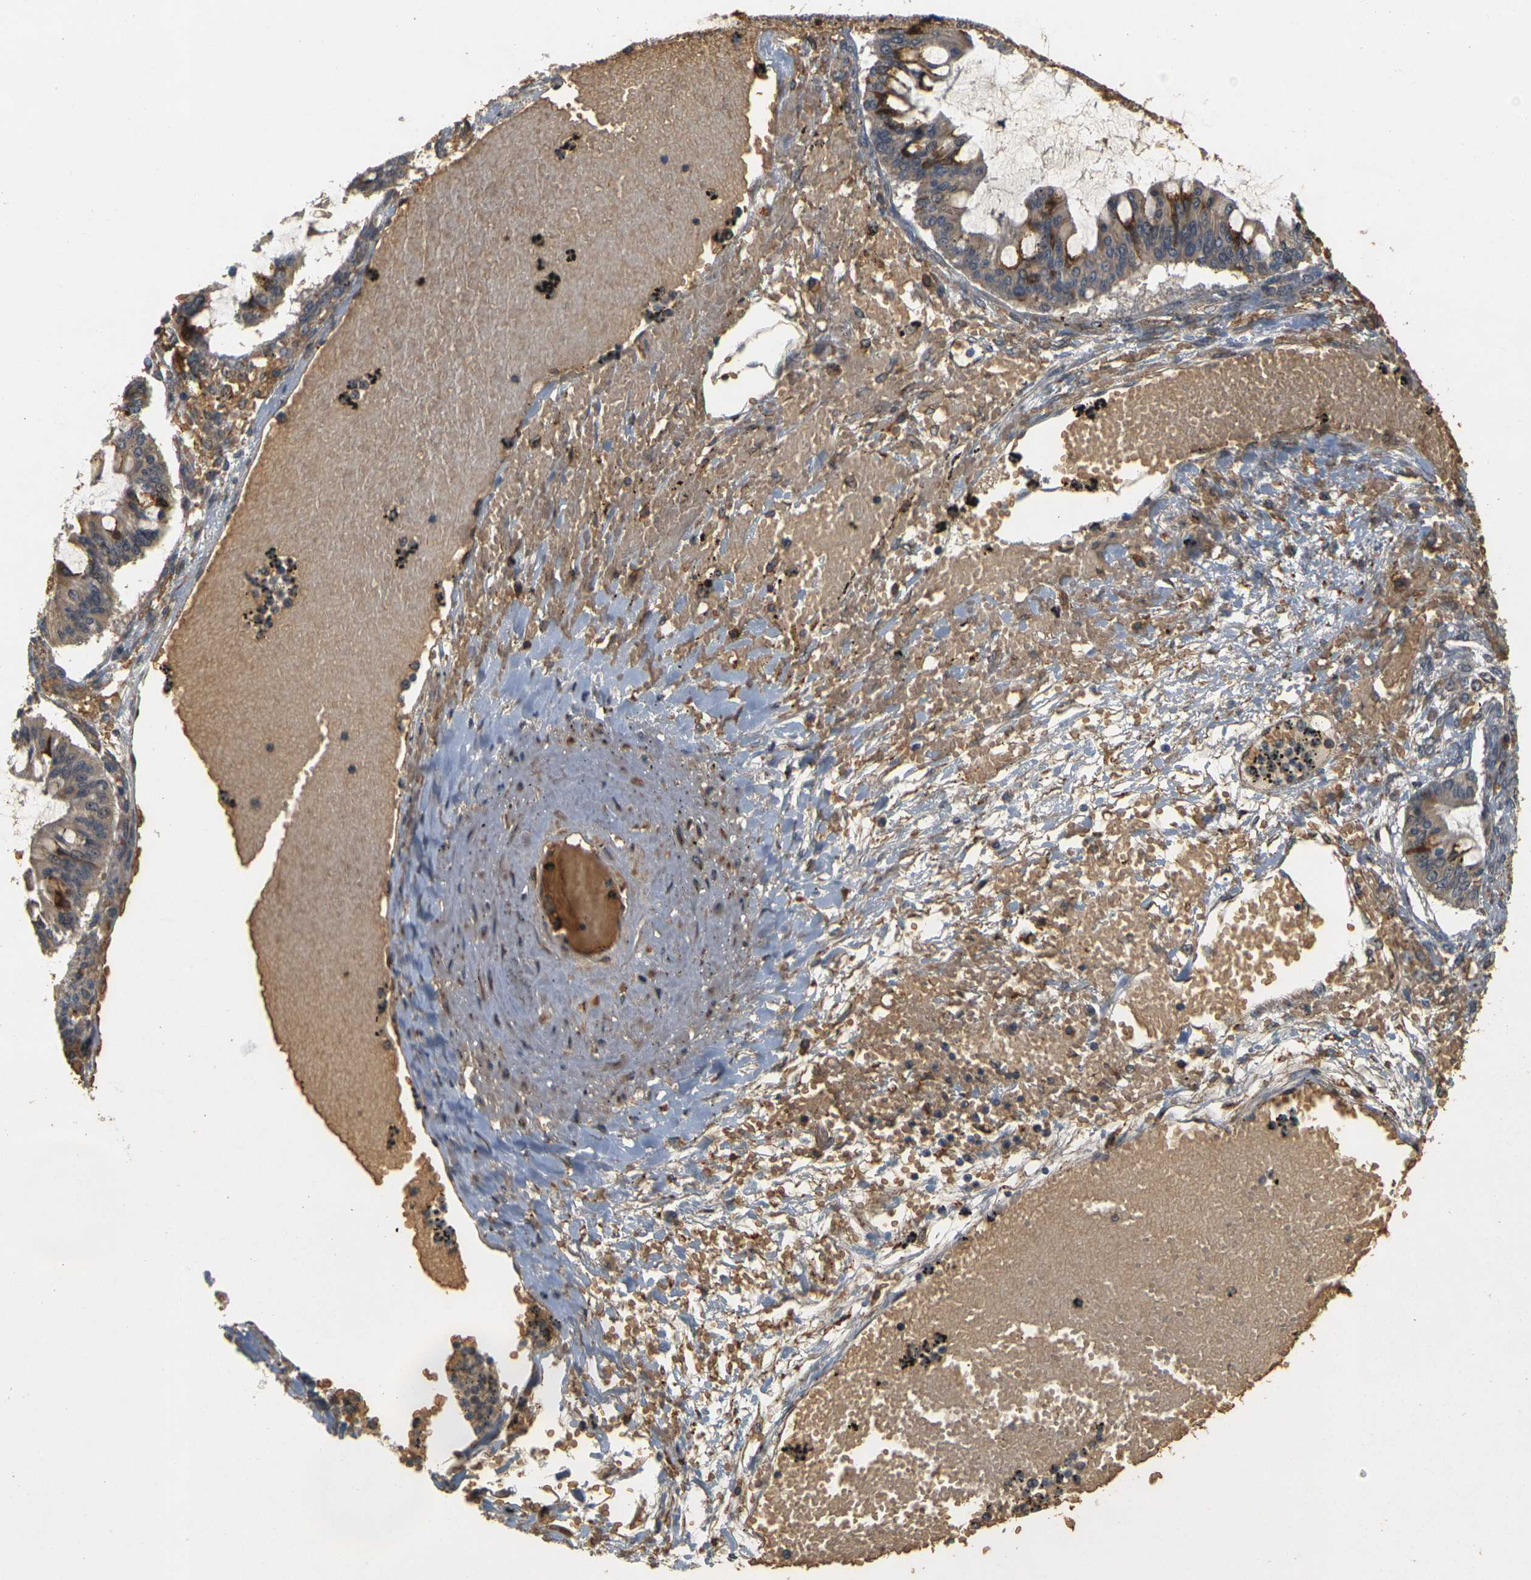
{"staining": {"intensity": "moderate", "quantity": ">75%", "location": "cytoplasmic/membranous"}, "tissue": "ovarian cancer", "cell_type": "Tumor cells", "image_type": "cancer", "snomed": [{"axis": "morphology", "description": "Cystadenocarcinoma, mucinous, NOS"}, {"axis": "topography", "description": "Ovary"}], "caption": "An image of human ovarian mucinous cystadenocarcinoma stained for a protein shows moderate cytoplasmic/membranous brown staining in tumor cells.", "gene": "MEGF9", "patient": {"sex": "female", "age": 73}}